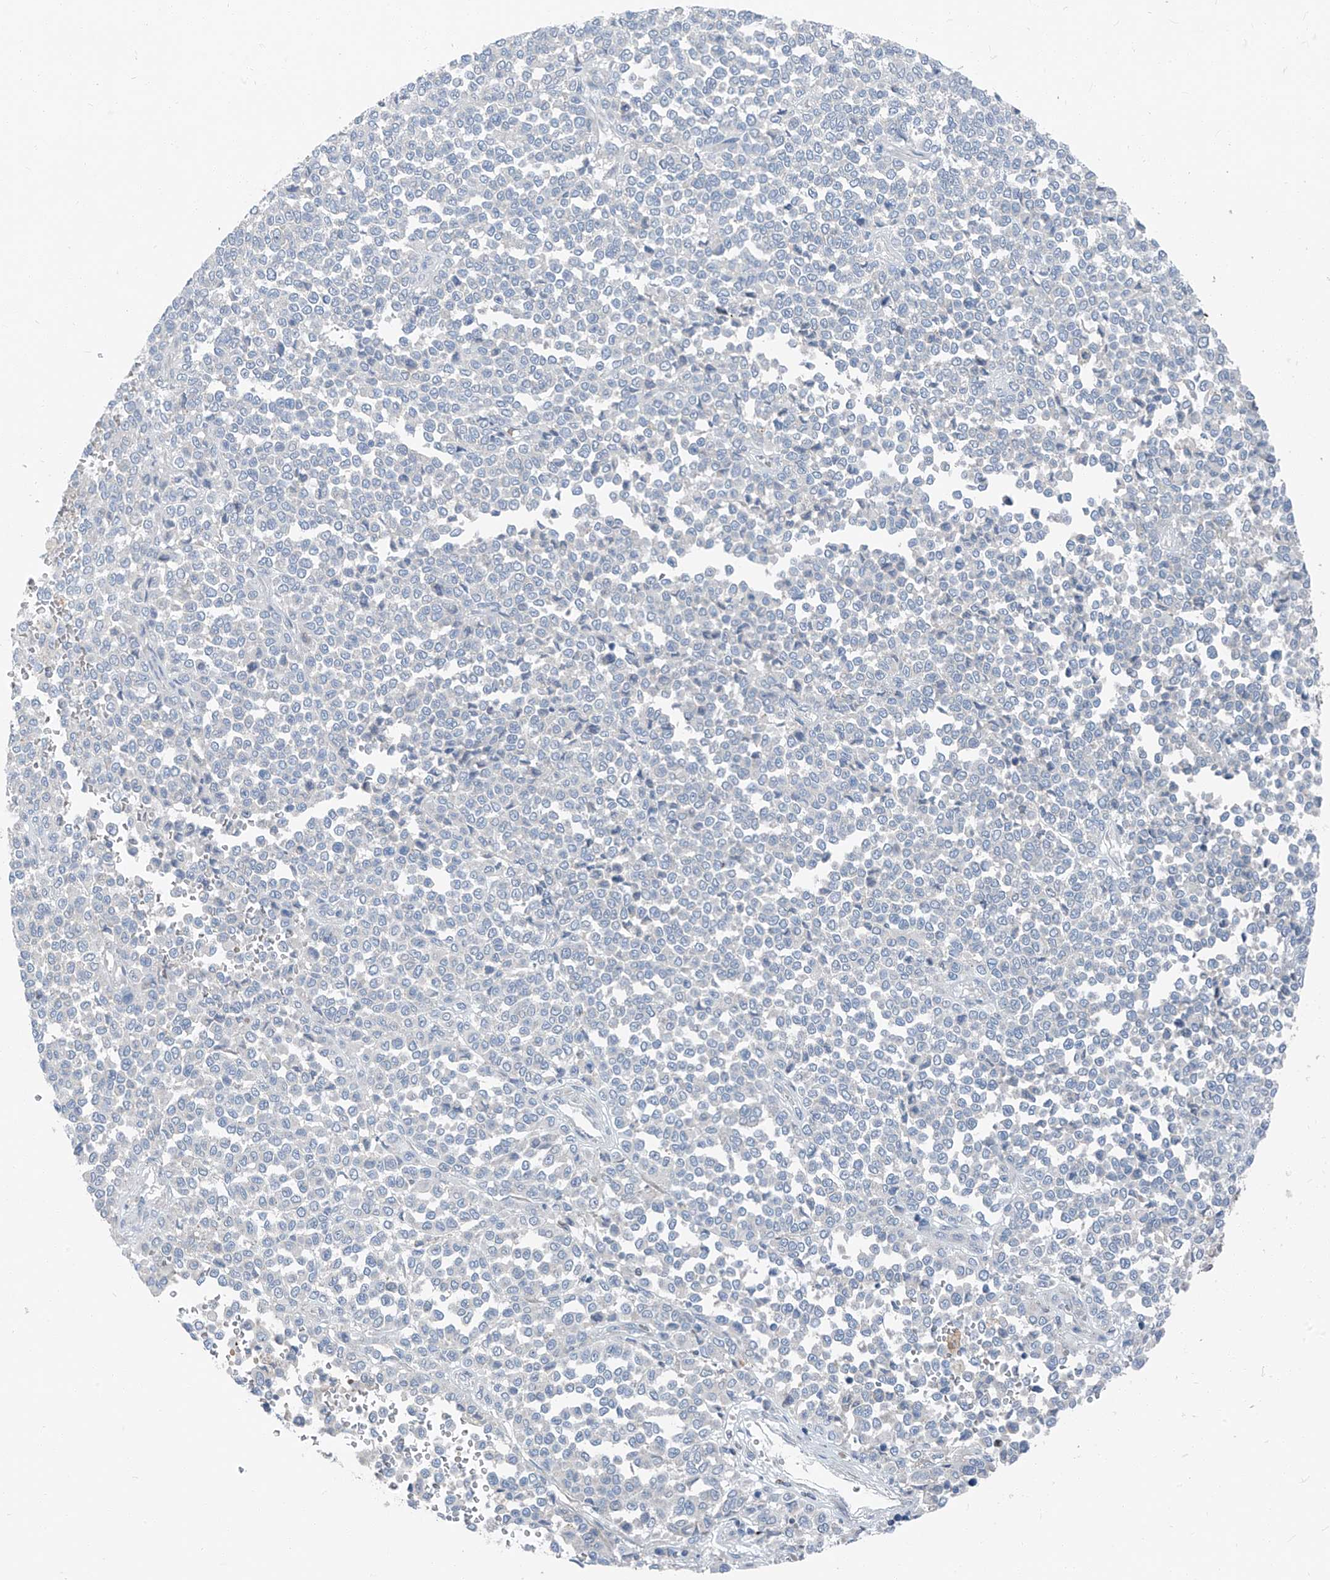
{"staining": {"intensity": "negative", "quantity": "none", "location": "none"}, "tissue": "melanoma", "cell_type": "Tumor cells", "image_type": "cancer", "snomed": [{"axis": "morphology", "description": "Malignant melanoma, Metastatic site"}, {"axis": "topography", "description": "Pancreas"}], "caption": "Immunohistochemistry photomicrograph of human malignant melanoma (metastatic site) stained for a protein (brown), which exhibits no staining in tumor cells.", "gene": "CHMP2B", "patient": {"sex": "female", "age": 30}}